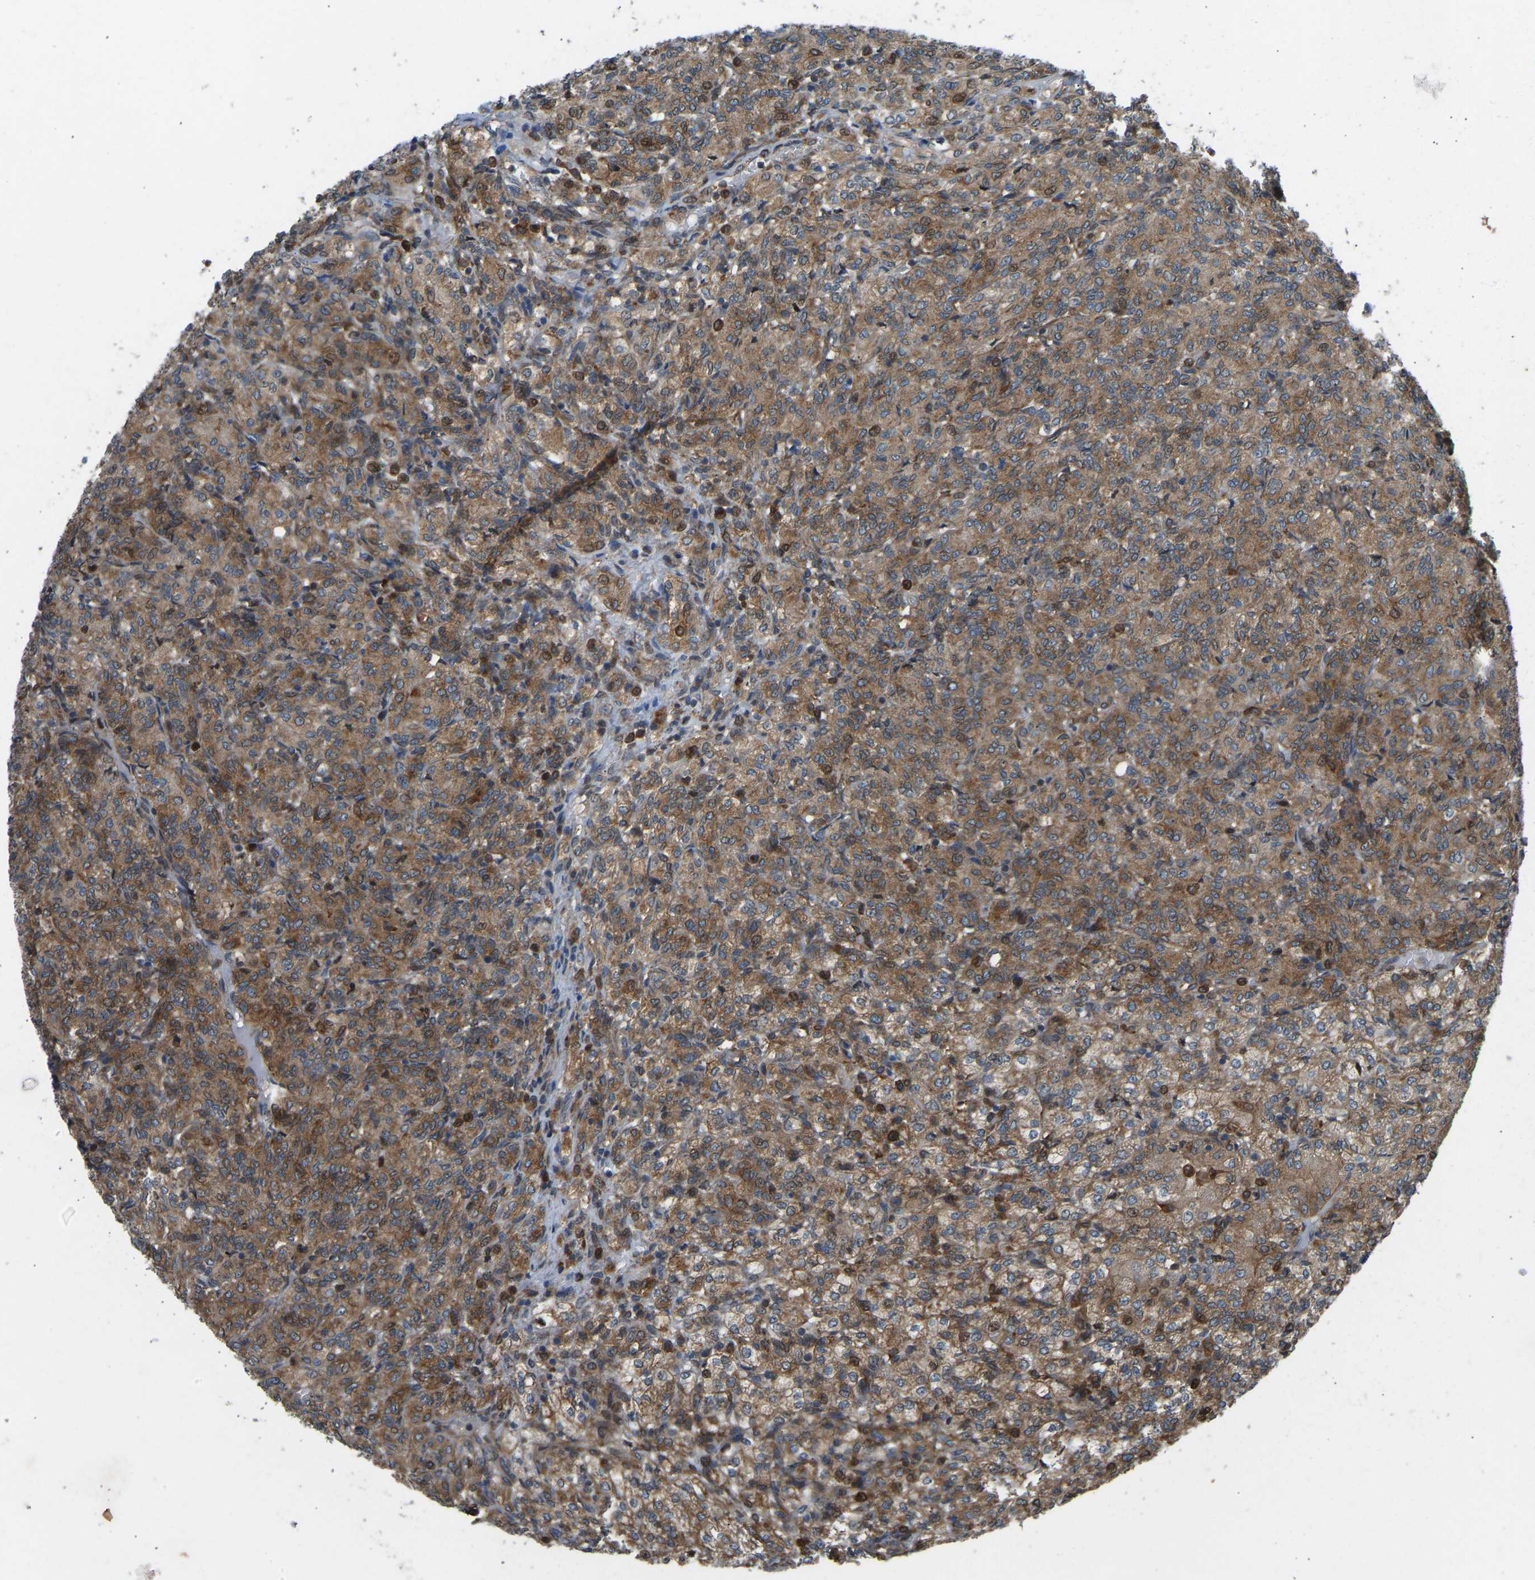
{"staining": {"intensity": "moderate", "quantity": ">75%", "location": "cytoplasmic/membranous"}, "tissue": "renal cancer", "cell_type": "Tumor cells", "image_type": "cancer", "snomed": [{"axis": "morphology", "description": "Adenocarcinoma, NOS"}, {"axis": "topography", "description": "Kidney"}], "caption": "A micrograph showing moderate cytoplasmic/membranous staining in approximately >75% of tumor cells in renal adenocarcinoma, as visualized by brown immunohistochemical staining.", "gene": "OS9", "patient": {"sex": "male", "age": 77}}